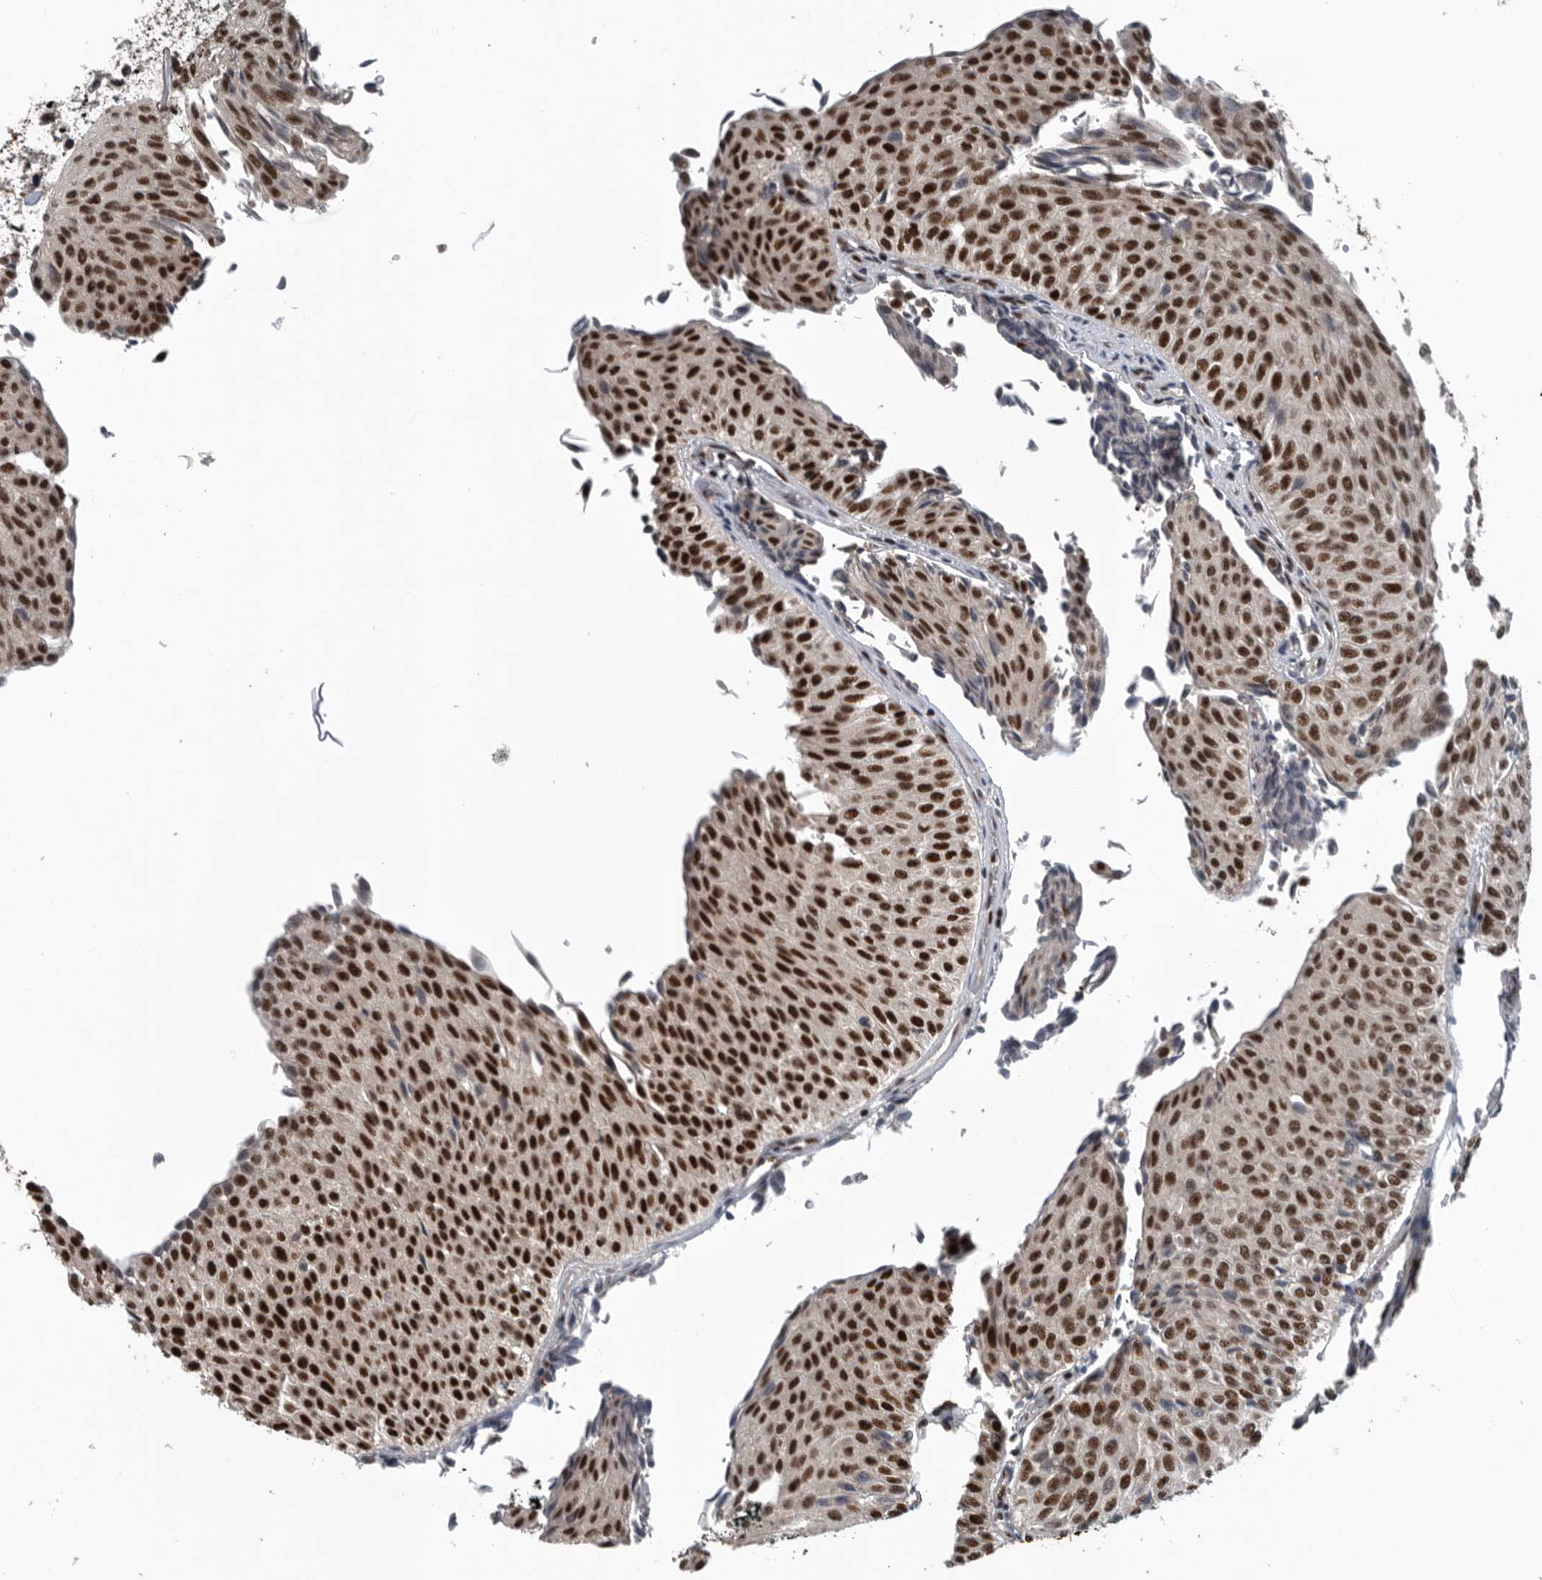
{"staining": {"intensity": "moderate", "quantity": ">75%", "location": "nuclear"}, "tissue": "urothelial cancer", "cell_type": "Tumor cells", "image_type": "cancer", "snomed": [{"axis": "morphology", "description": "Urothelial carcinoma, Low grade"}, {"axis": "topography", "description": "Urinary bladder"}], "caption": "Immunohistochemical staining of human low-grade urothelial carcinoma displays medium levels of moderate nuclear protein expression in approximately >75% of tumor cells.", "gene": "SENP7", "patient": {"sex": "male", "age": 78}}